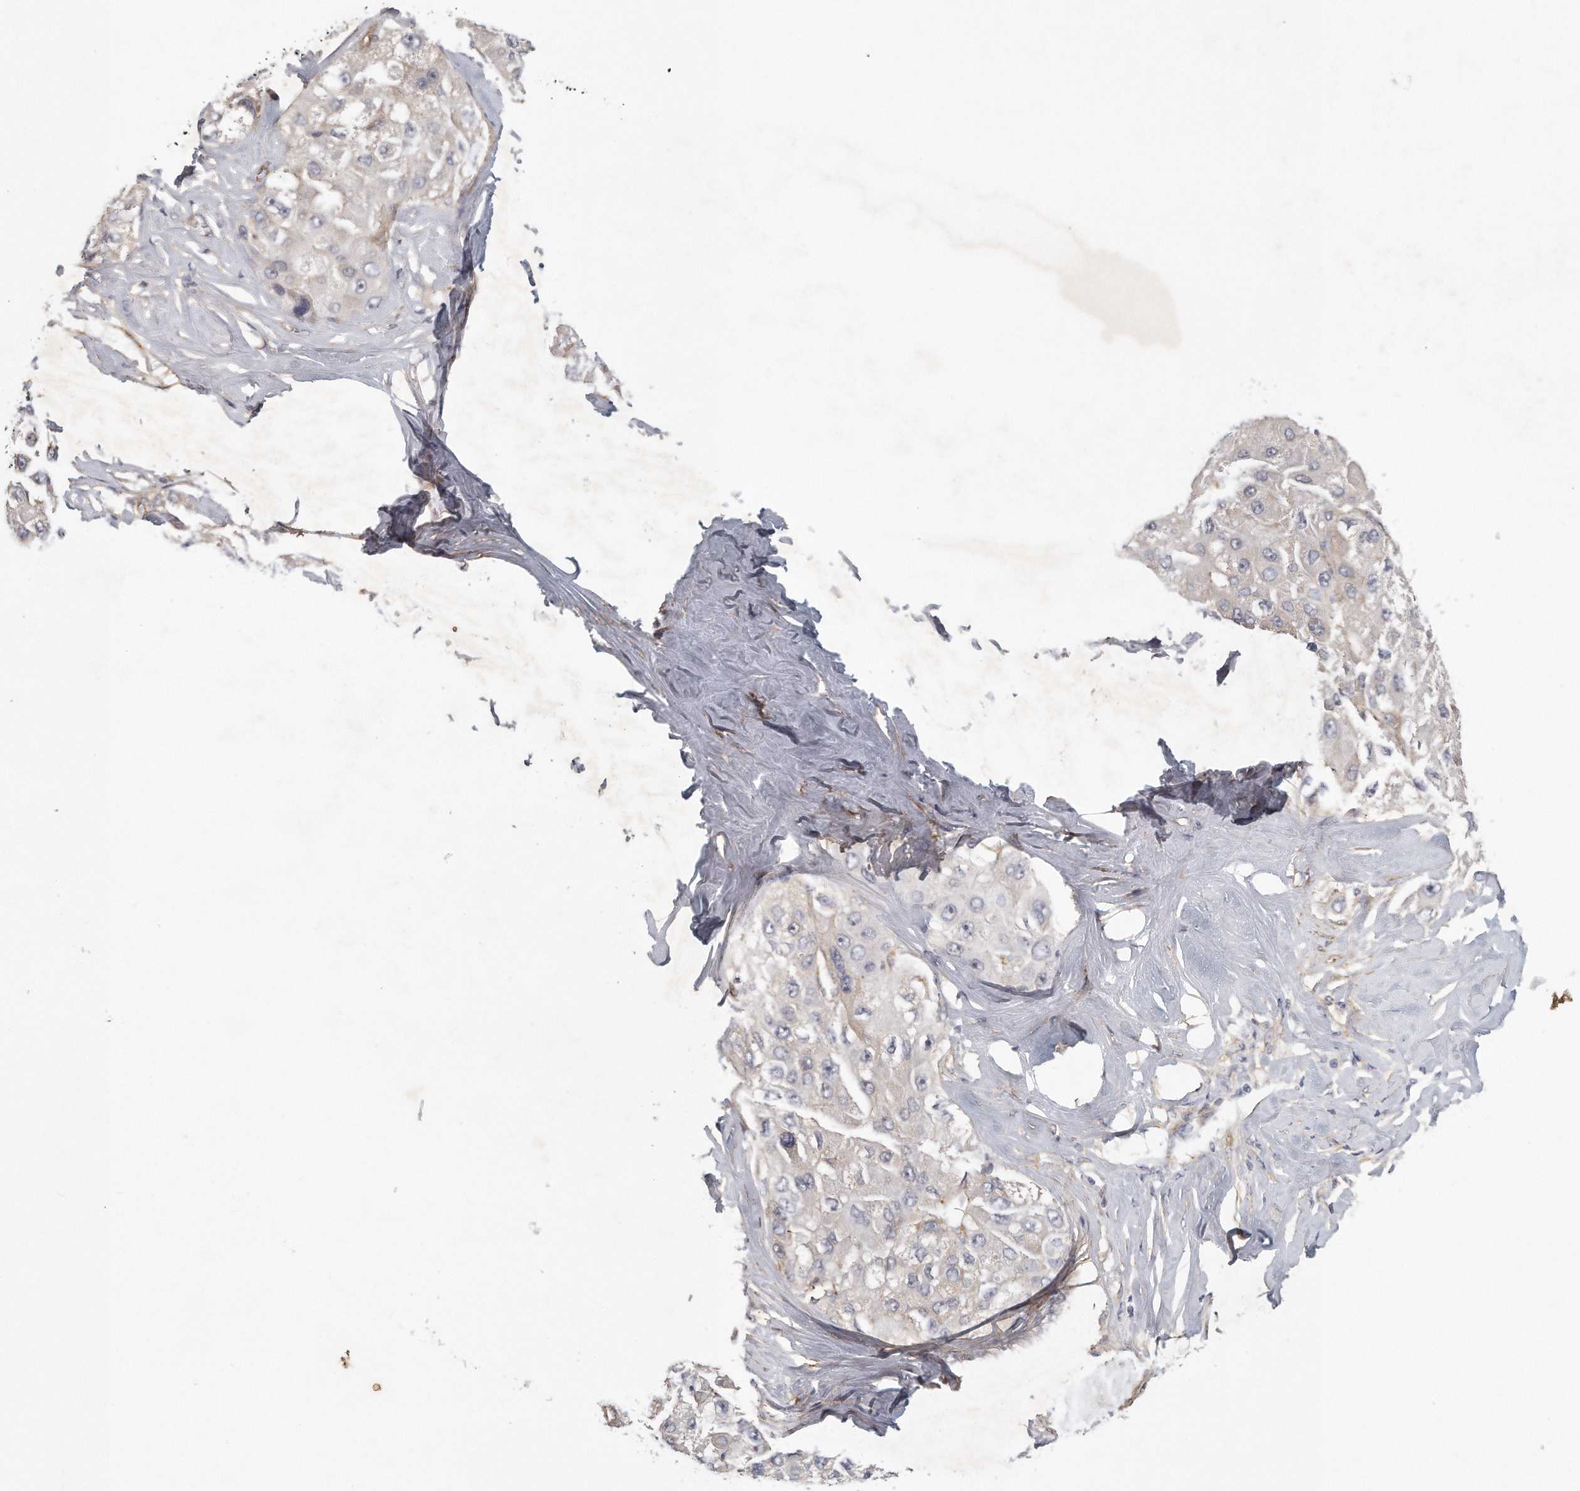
{"staining": {"intensity": "negative", "quantity": "none", "location": "none"}, "tissue": "liver cancer", "cell_type": "Tumor cells", "image_type": "cancer", "snomed": [{"axis": "morphology", "description": "Carcinoma, Hepatocellular, NOS"}, {"axis": "topography", "description": "Liver"}], "caption": "A high-resolution photomicrograph shows immunohistochemistry staining of liver hepatocellular carcinoma, which exhibits no significant expression in tumor cells. The staining was performed using DAB (3,3'-diaminobenzidine) to visualize the protein expression in brown, while the nuclei were stained in blue with hematoxylin (Magnification: 20x).", "gene": "MTERF4", "patient": {"sex": "male", "age": 80}}